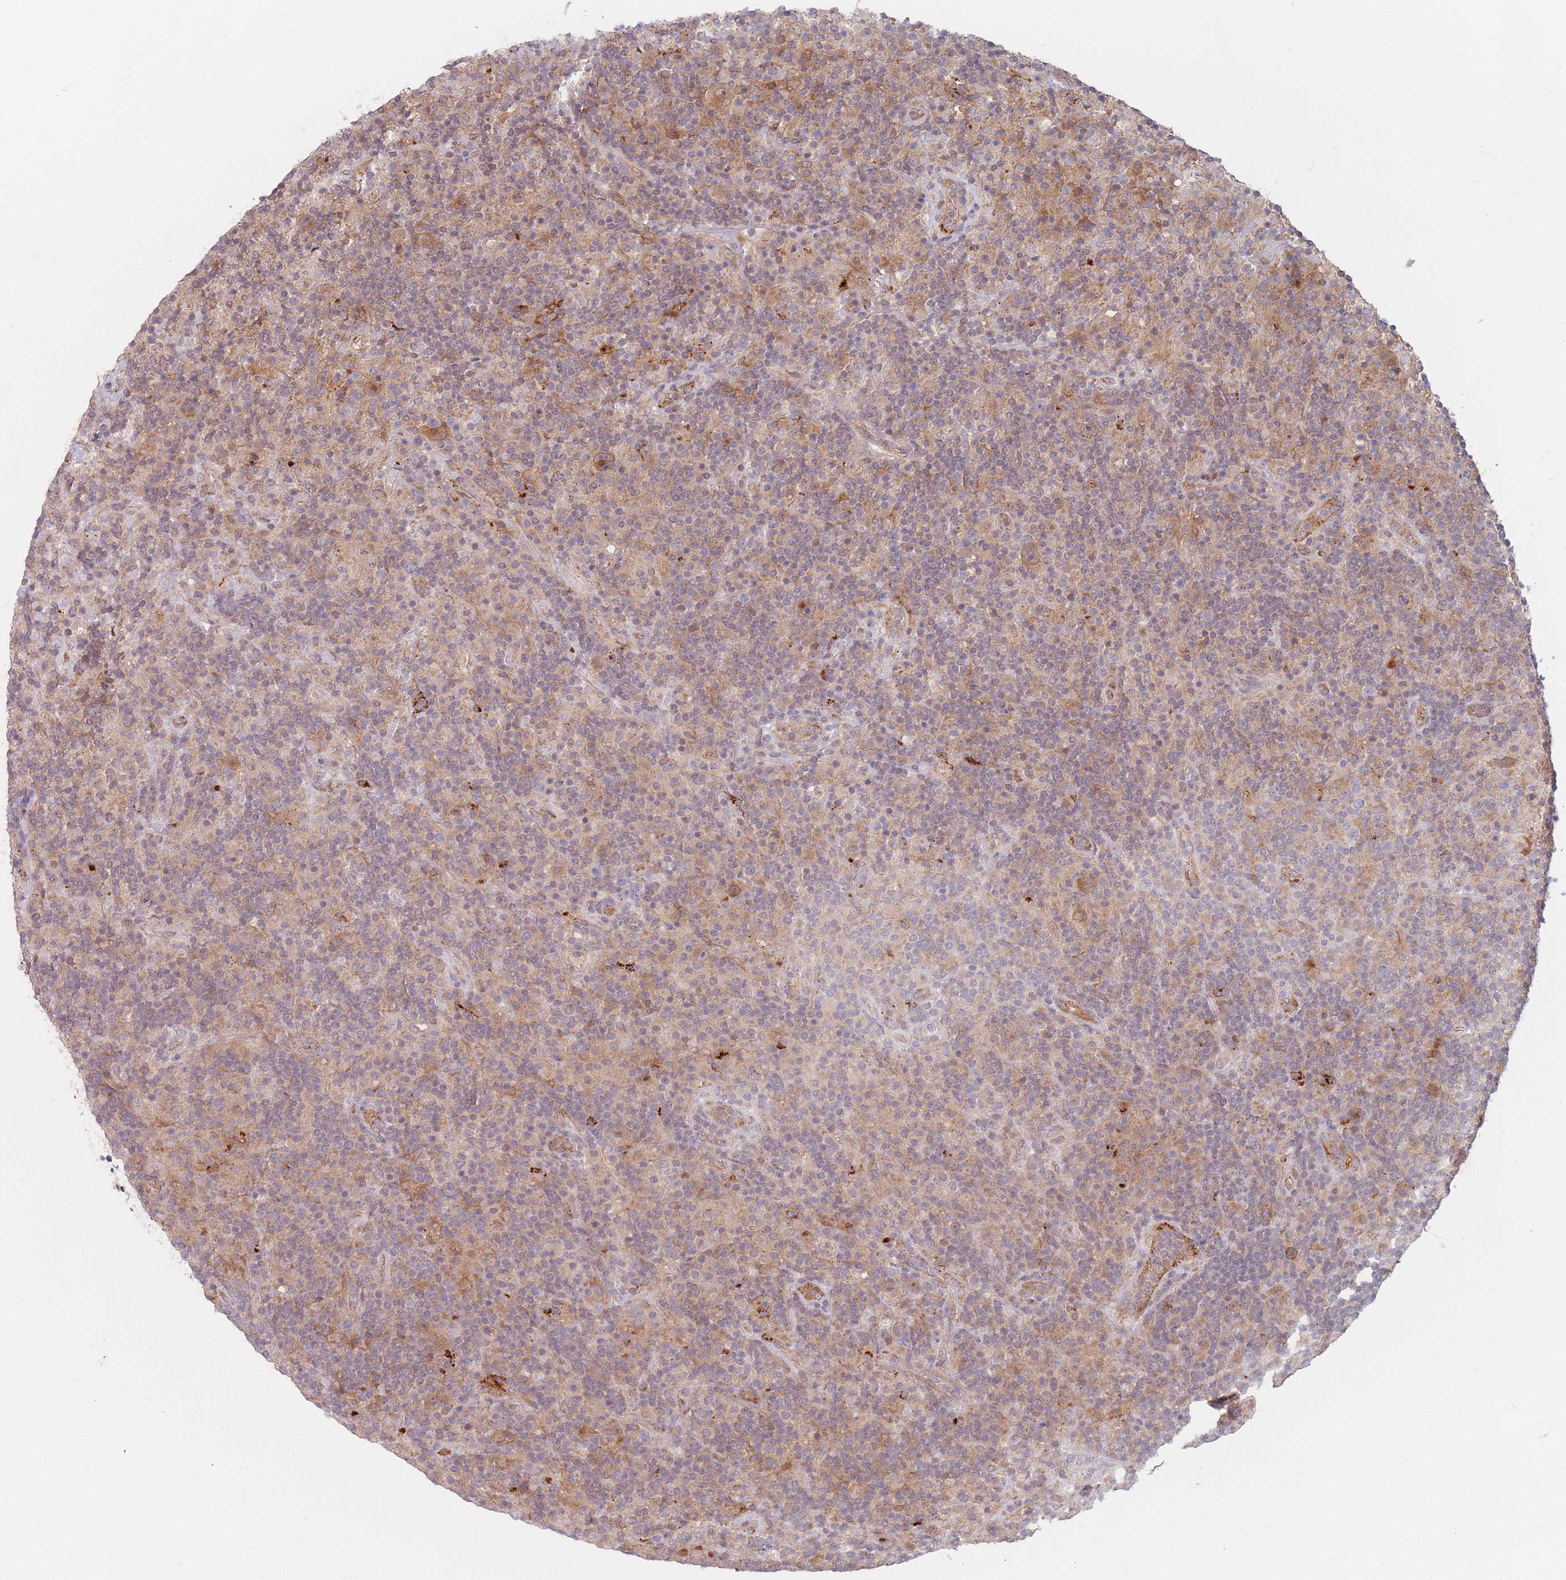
{"staining": {"intensity": "moderate", "quantity": "25%-75%", "location": "cytoplasmic/membranous"}, "tissue": "lymphoma", "cell_type": "Tumor cells", "image_type": "cancer", "snomed": [{"axis": "morphology", "description": "Hodgkin's disease, NOS"}, {"axis": "topography", "description": "Lymph node"}], "caption": "The immunohistochemical stain labels moderate cytoplasmic/membranous expression in tumor cells of lymphoma tissue.", "gene": "PPM1A", "patient": {"sex": "male", "age": 70}}